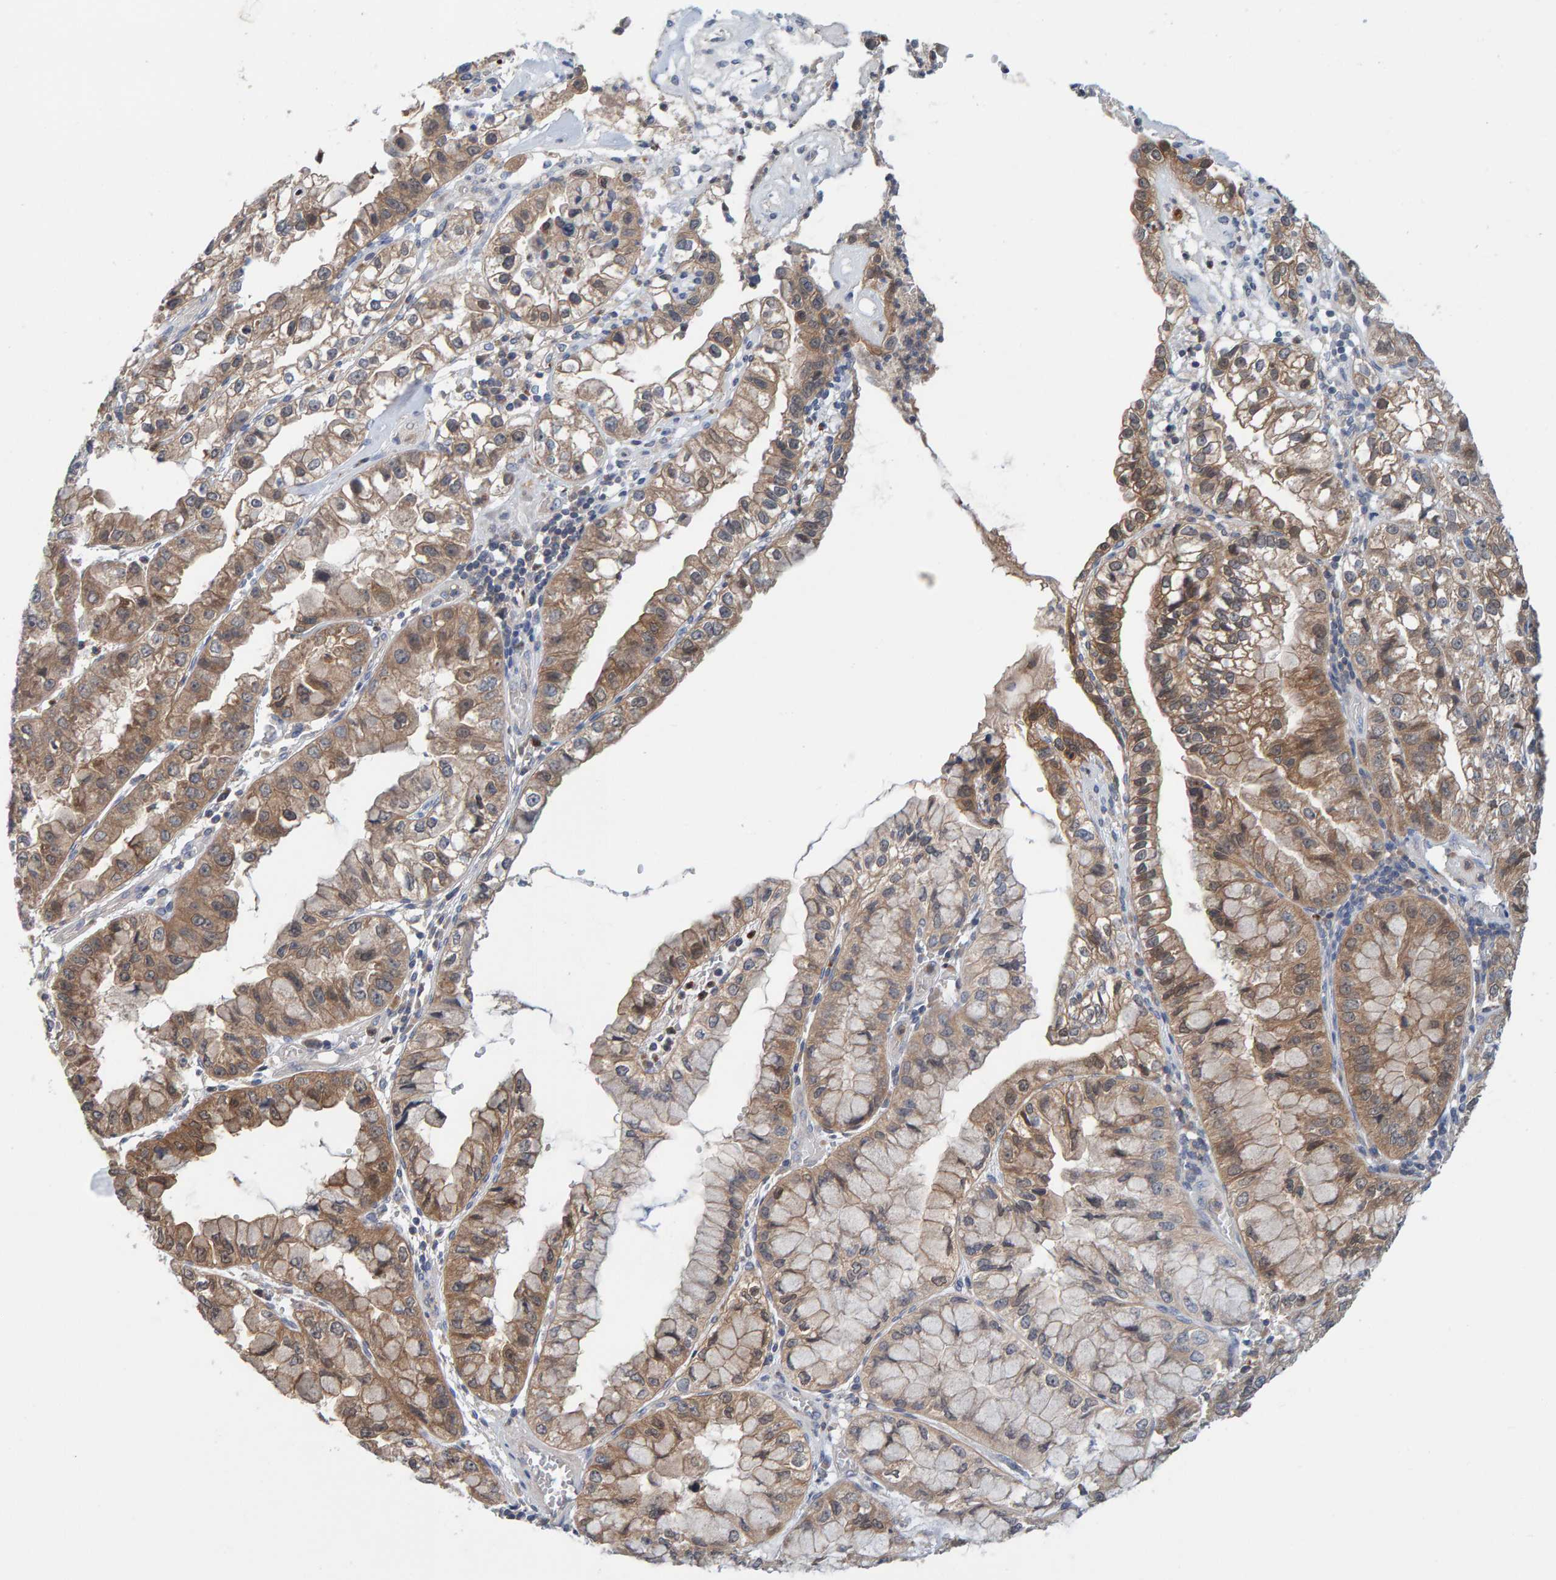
{"staining": {"intensity": "moderate", "quantity": ">75%", "location": "cytoplasmic/membranous"}, "tissue": "liver cancer", "cell_type": "Tumor cells", "image_type": "cancer", "snomed": [{"axis": "morphology", "description": "Cholangiocarcinoma"}, {"axis": "topography", "description": "Liver"}], "caption": "Liver cancer (cholangiocarcinoma) stained for a protein shows moderate cytoplasmic/membranous positivity in tumor cells. Nuclei are stained in blue.", "gene": "TATDN1", "patient": {"sex": "female", "age": 79}}